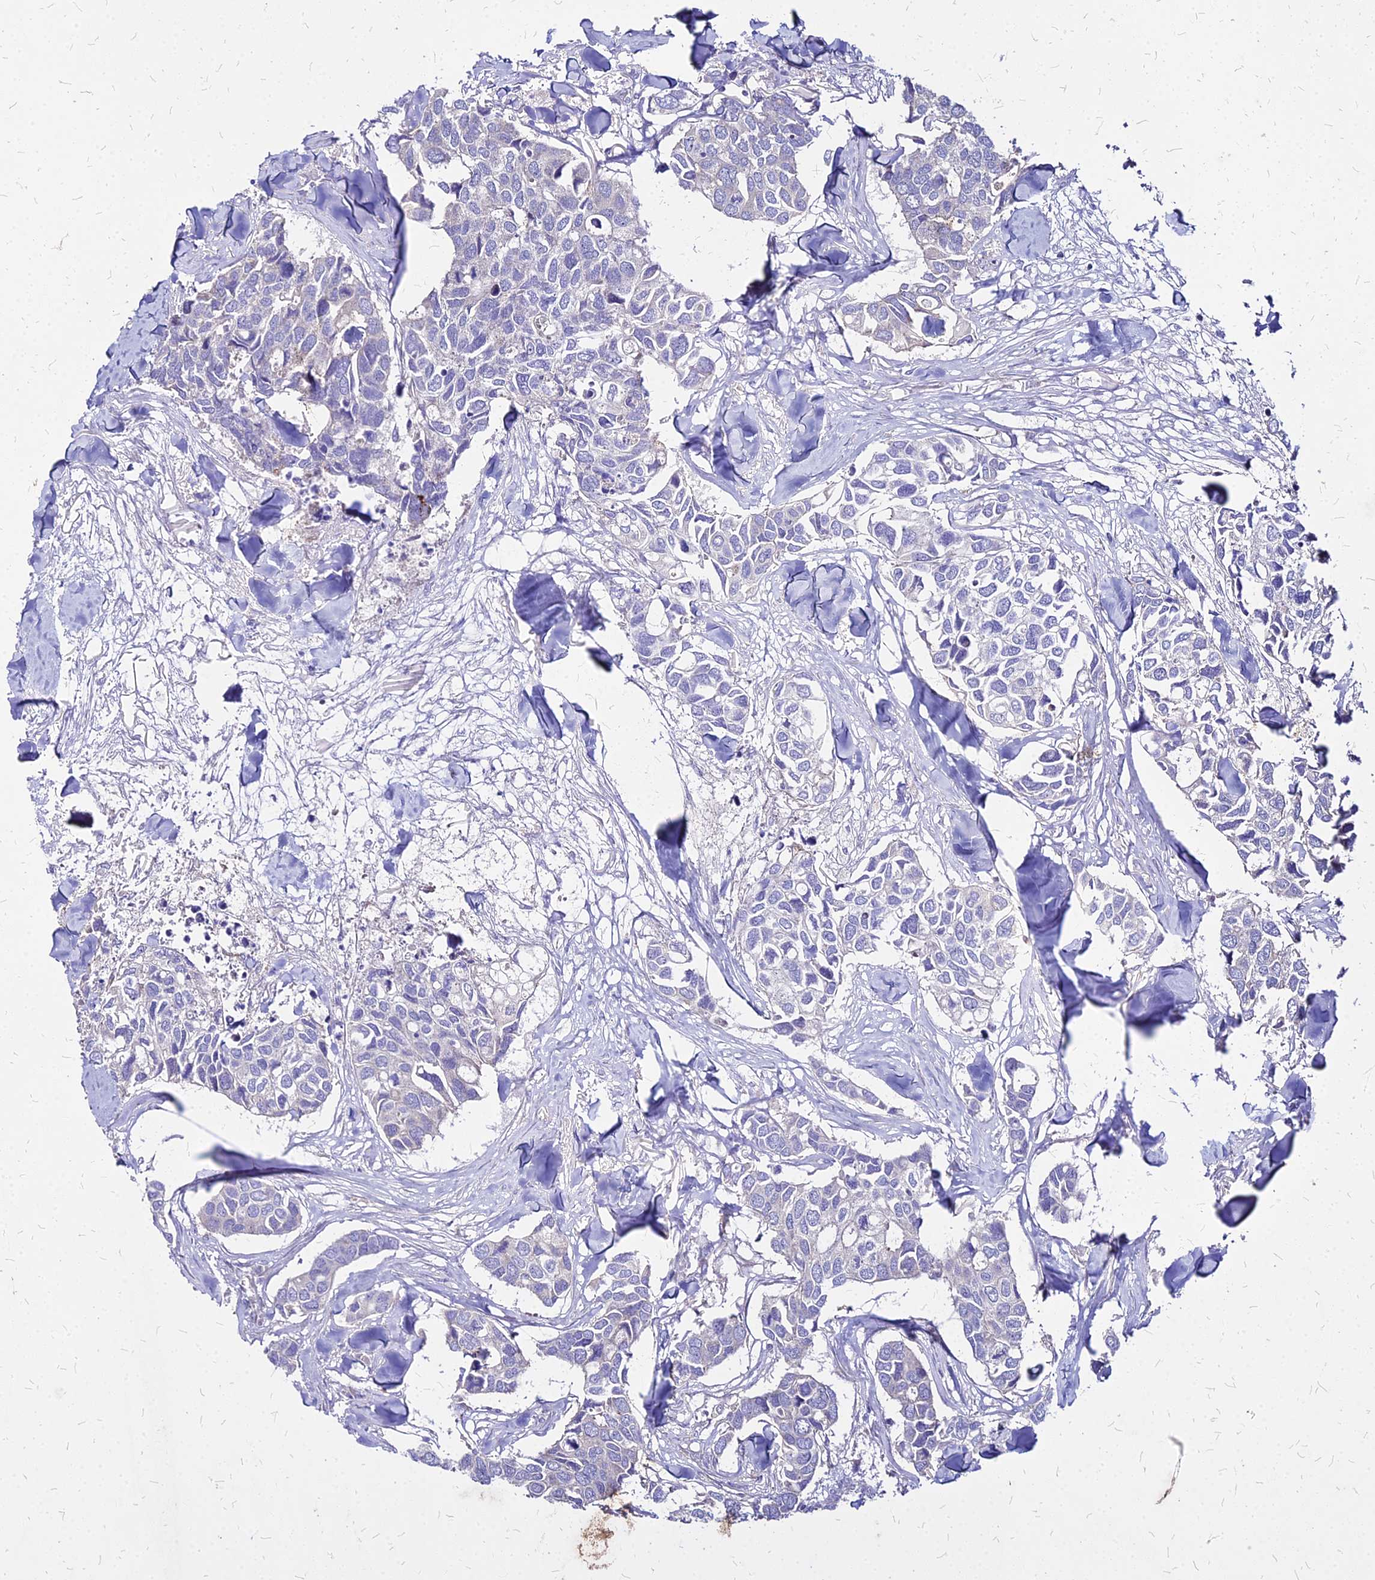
{"staining": {"intensity": "negative", "quantity": "none", "location": "none"}, "tissue": "breast cancer", "cell_type": "Tumor cells", "image_type": "cancer", "snomed": [{"axis": "morphology", "description": "Duct carcinoma"}, {"axis": "topography", "description": "Breast"}], "caption": "The histopathology image exhibits no staining of tumor cells in breast cancer (infiltrating ductal carcinoma).", "gene": "COMMD10", "patient": {"sex": "female", "age": 83}}